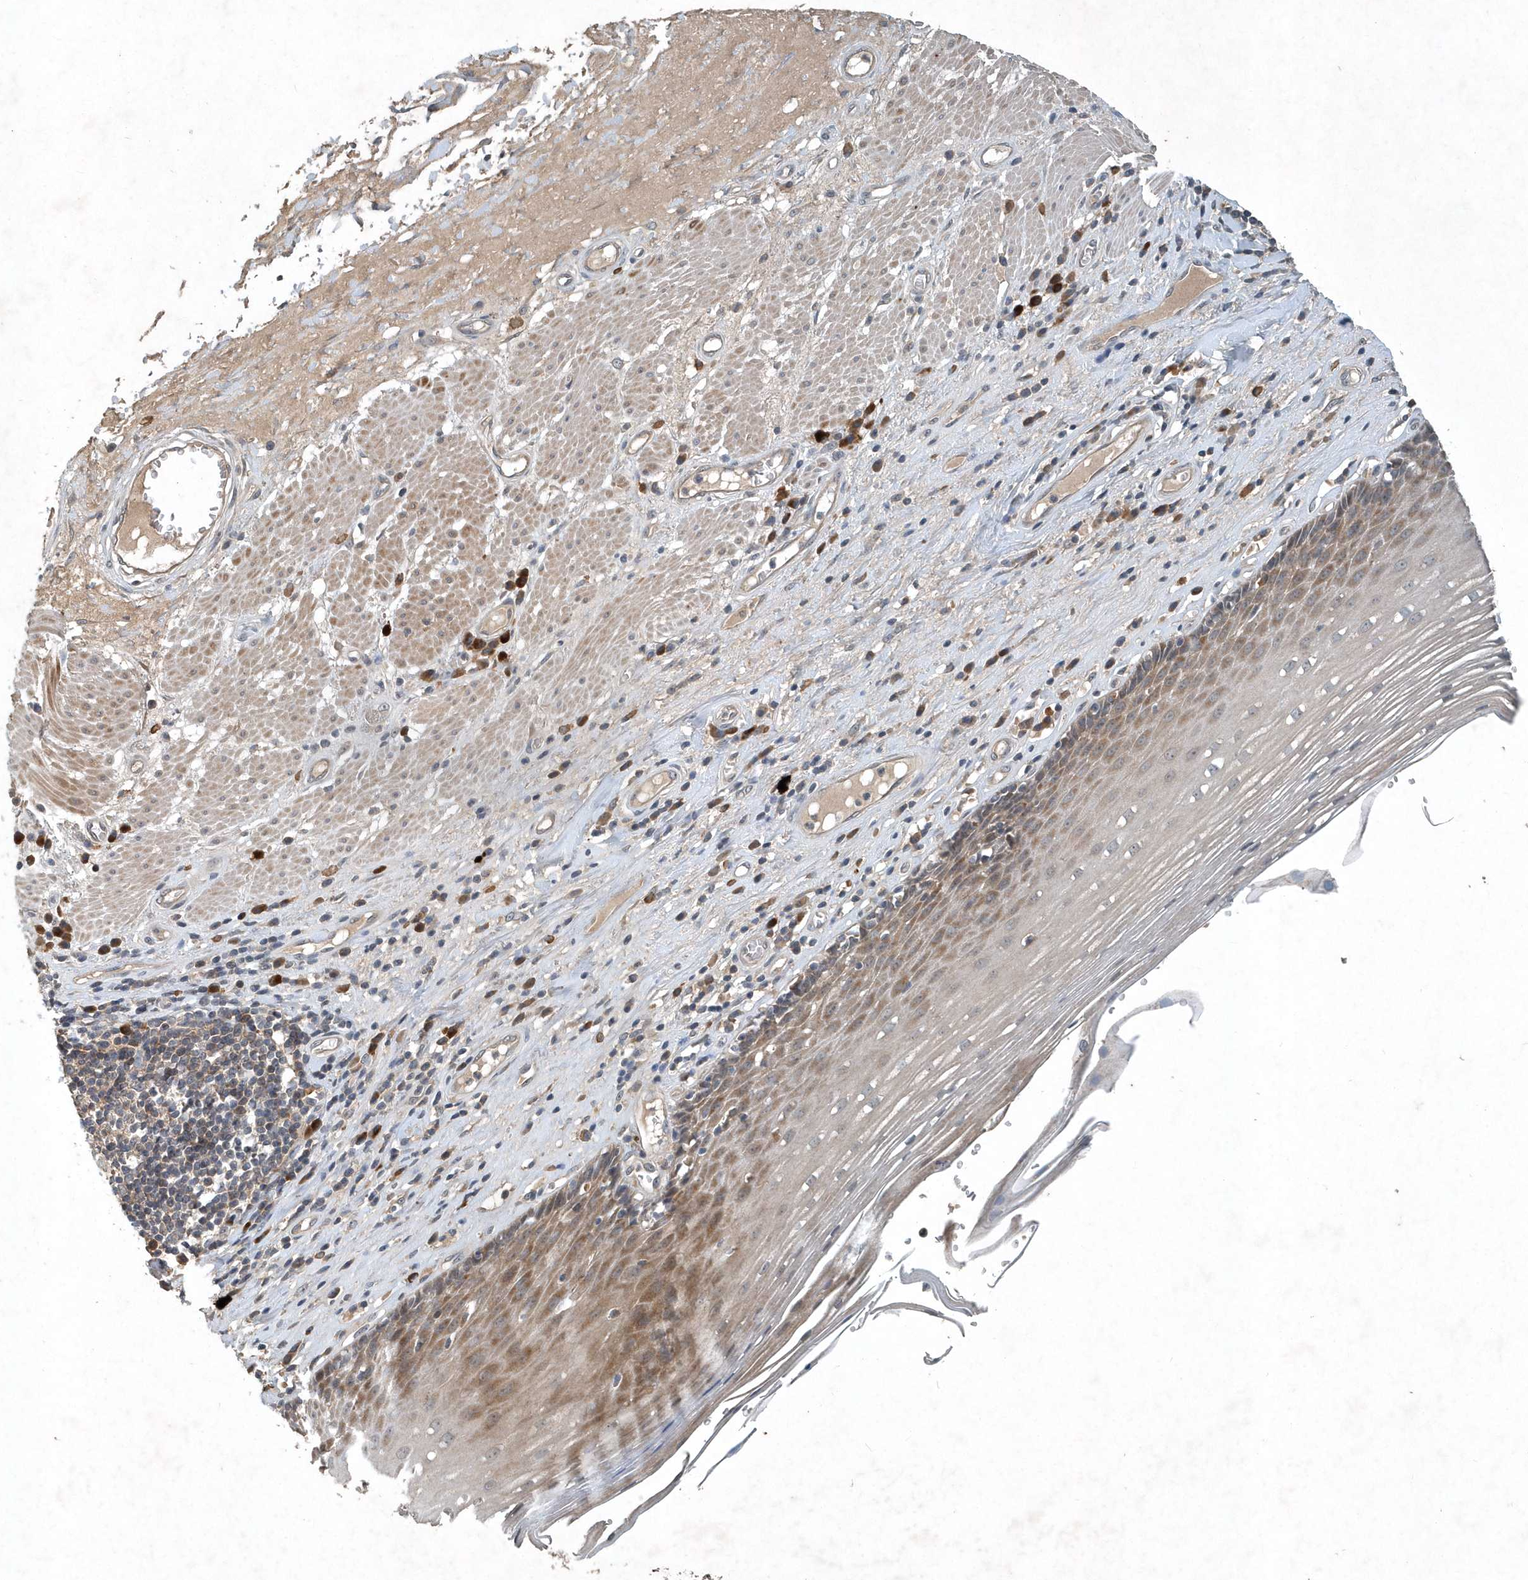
{"staining": {"intensity": "moderate", "quantity": "25%-75%", "location": "cytoplasmic/membranous"}, "tissue": "esophagus", "cell_type": "Squamous epithelial cells", "image_type": "normal", "snomed": [{"axis": "morphology", "description": "Normal tissue, NOS"}, {"axis": "topography", "description": "Esophagus"}], "caption": "Approximately 25%-75% of squamous epithelial cells in benign human esophagus exhibit moderate cytoplasmic/membranous protein expression as visualized by brown immunohistochemical staining.", "gene": "SCFD2", "patient": {"sex": "male", "age": 62}}